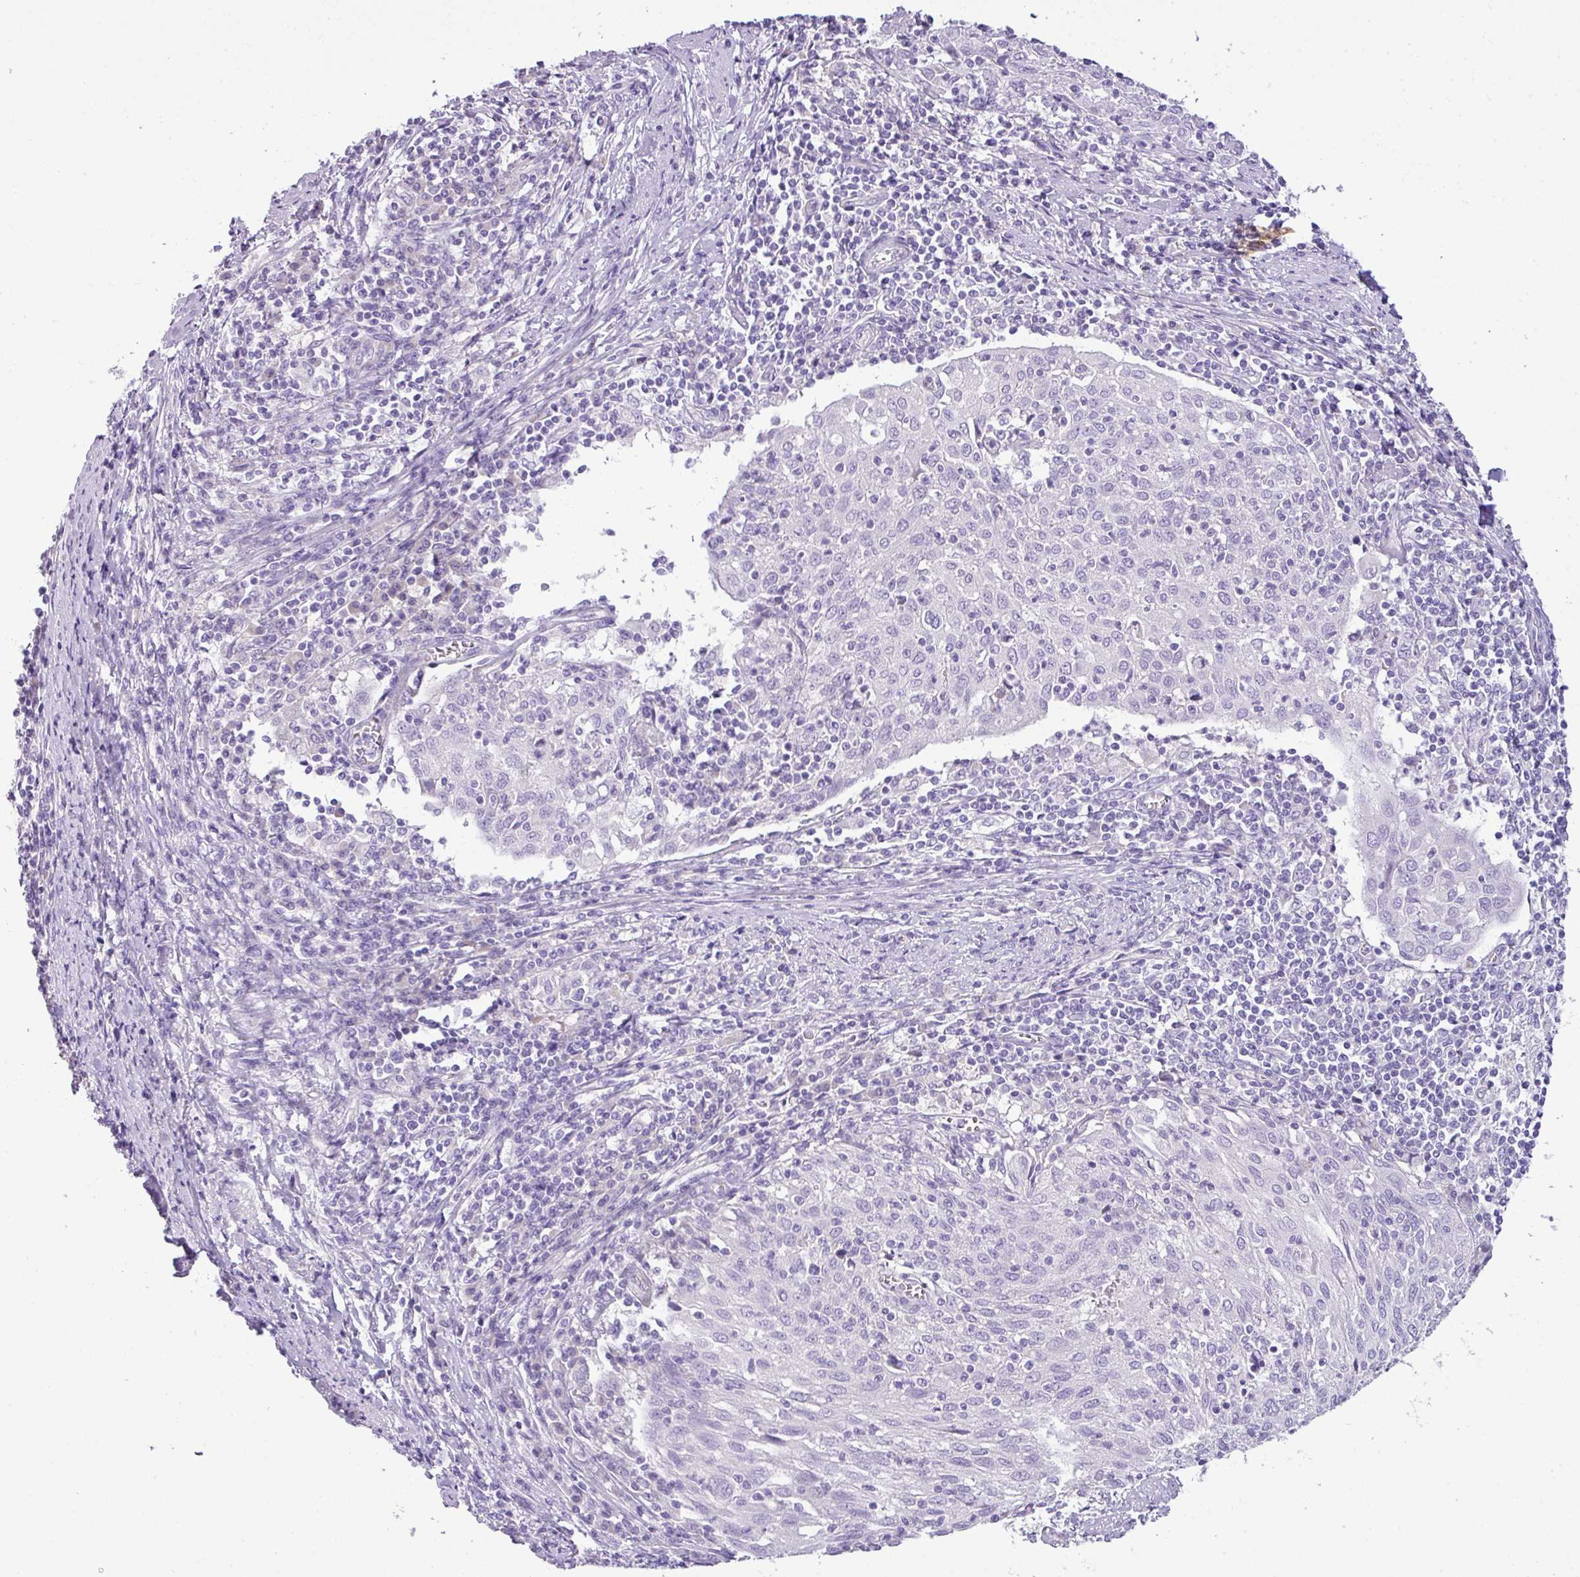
{"staining": {"intensity": "negative", "quantity": "none", "location": "none"}, "tissue": "cervical cancer", "cell_type": "Tumor cells", "image_type": "cancer", "snomed": [{"axis": "morphology", "description": "Squamous cell carcinoma, NOS"}, {"axis": "topography", "description": "Cervix"}], "caption": "Immunohistochemistry (IHC) histopathology image of squamous cell carcinoma (cervical) stained for a protein (brown), which reveals no expression in tumor cells.", "gene": "ENSG00000273748", "patient": {"sex": "female", "age": 52}}